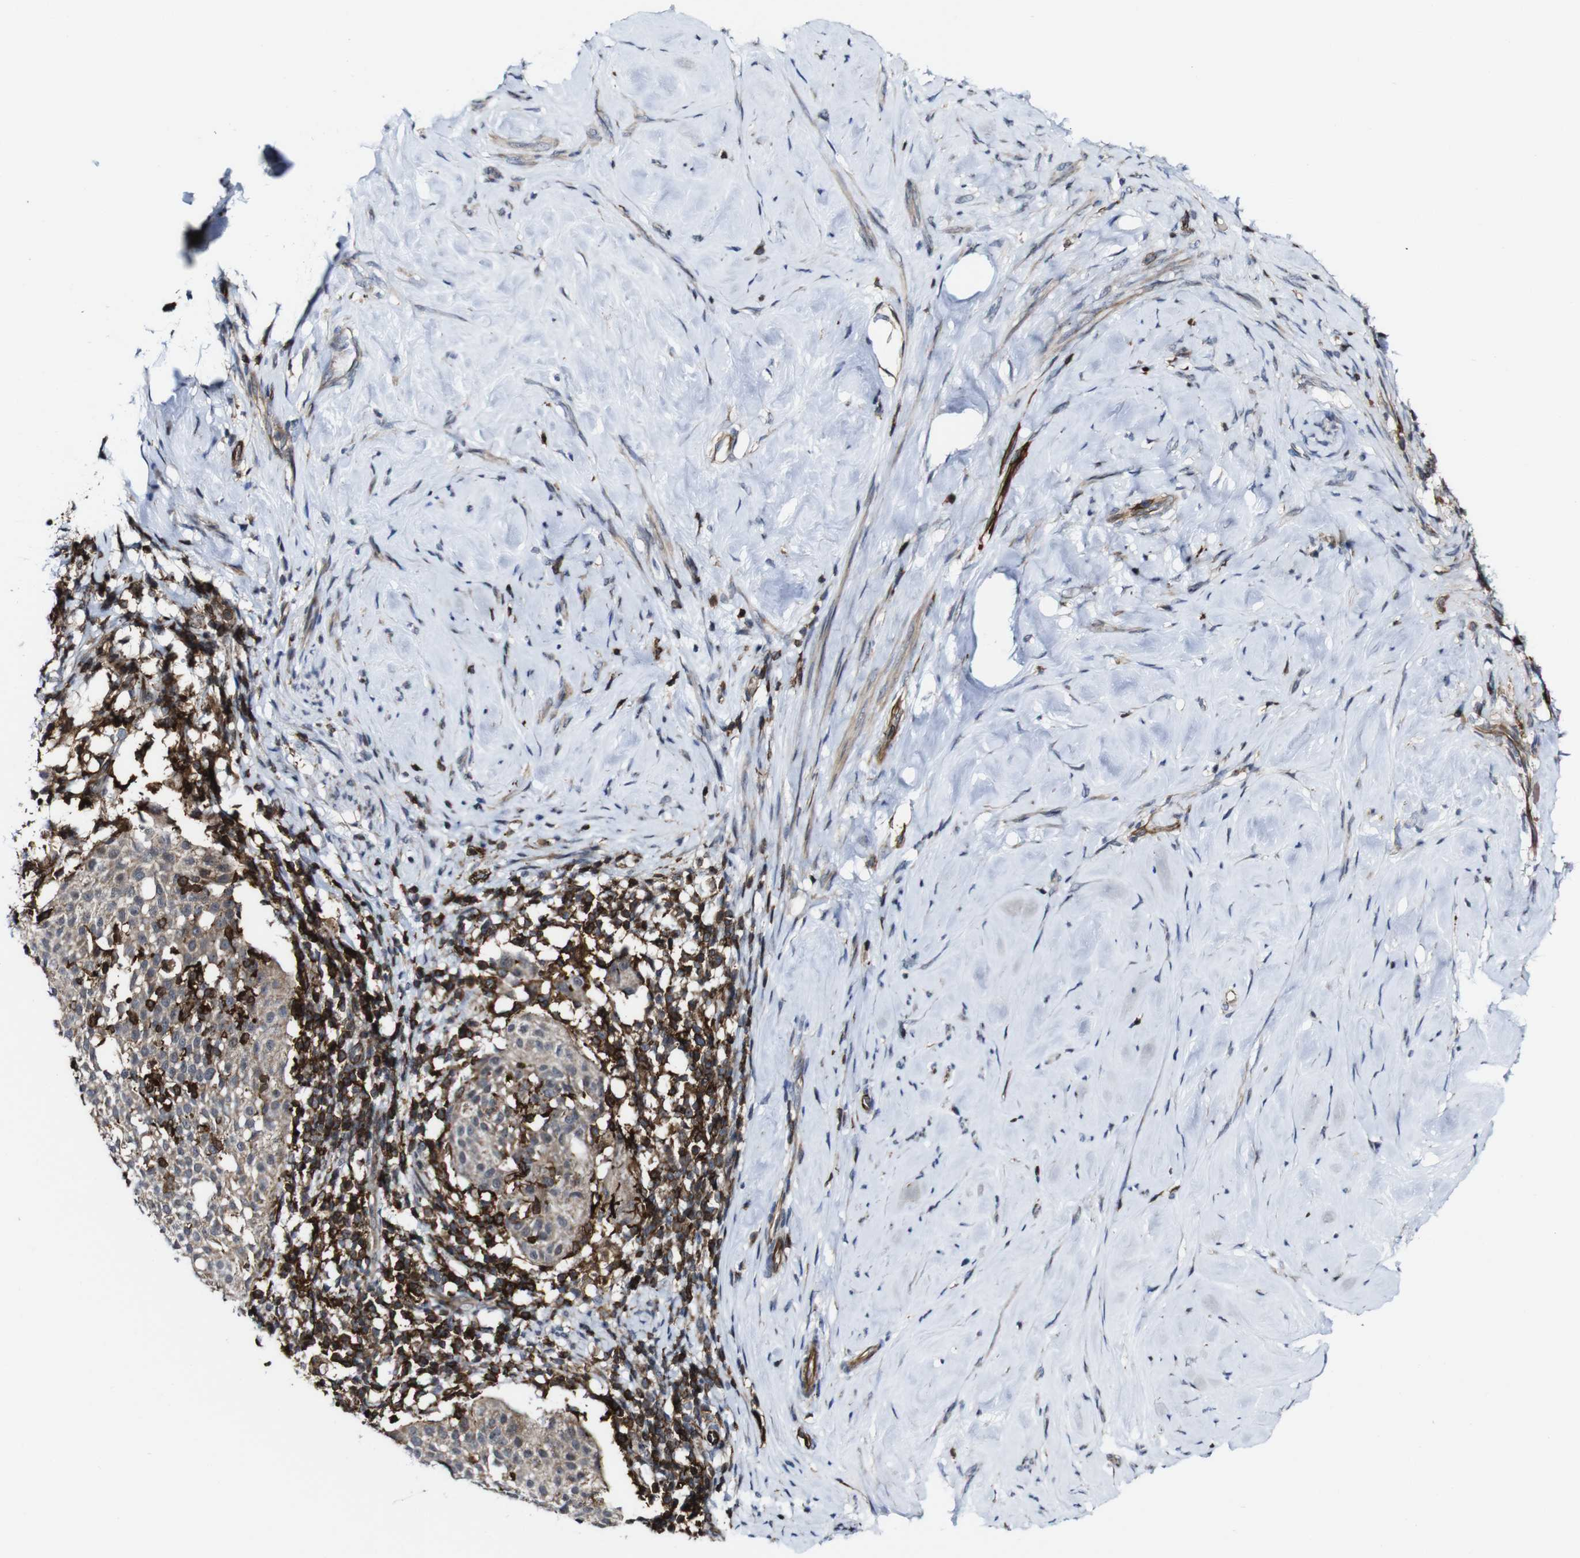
{"staining": {"intensity": "weak", "quantity": ">75%", "location": "cytoplasmic/membranous"}, "tissue": "cervical cancer", "cell_type": "Tumor cells", "image_type": "cancer", "snomed": [{"axis": "morphology", "description": "Squamous cell carcinoma, NOS"}, {"axis": "topography", "description": "Cervix"}], "caption": "This image displays immunohistochemistry (IHC) staining of human cervical cancer, with low weak cytoplasmic/membranous staining in approximately >75% of tumor cells.", "gene": "JAK2", "patient": {"sex": "female", "age": 51}}